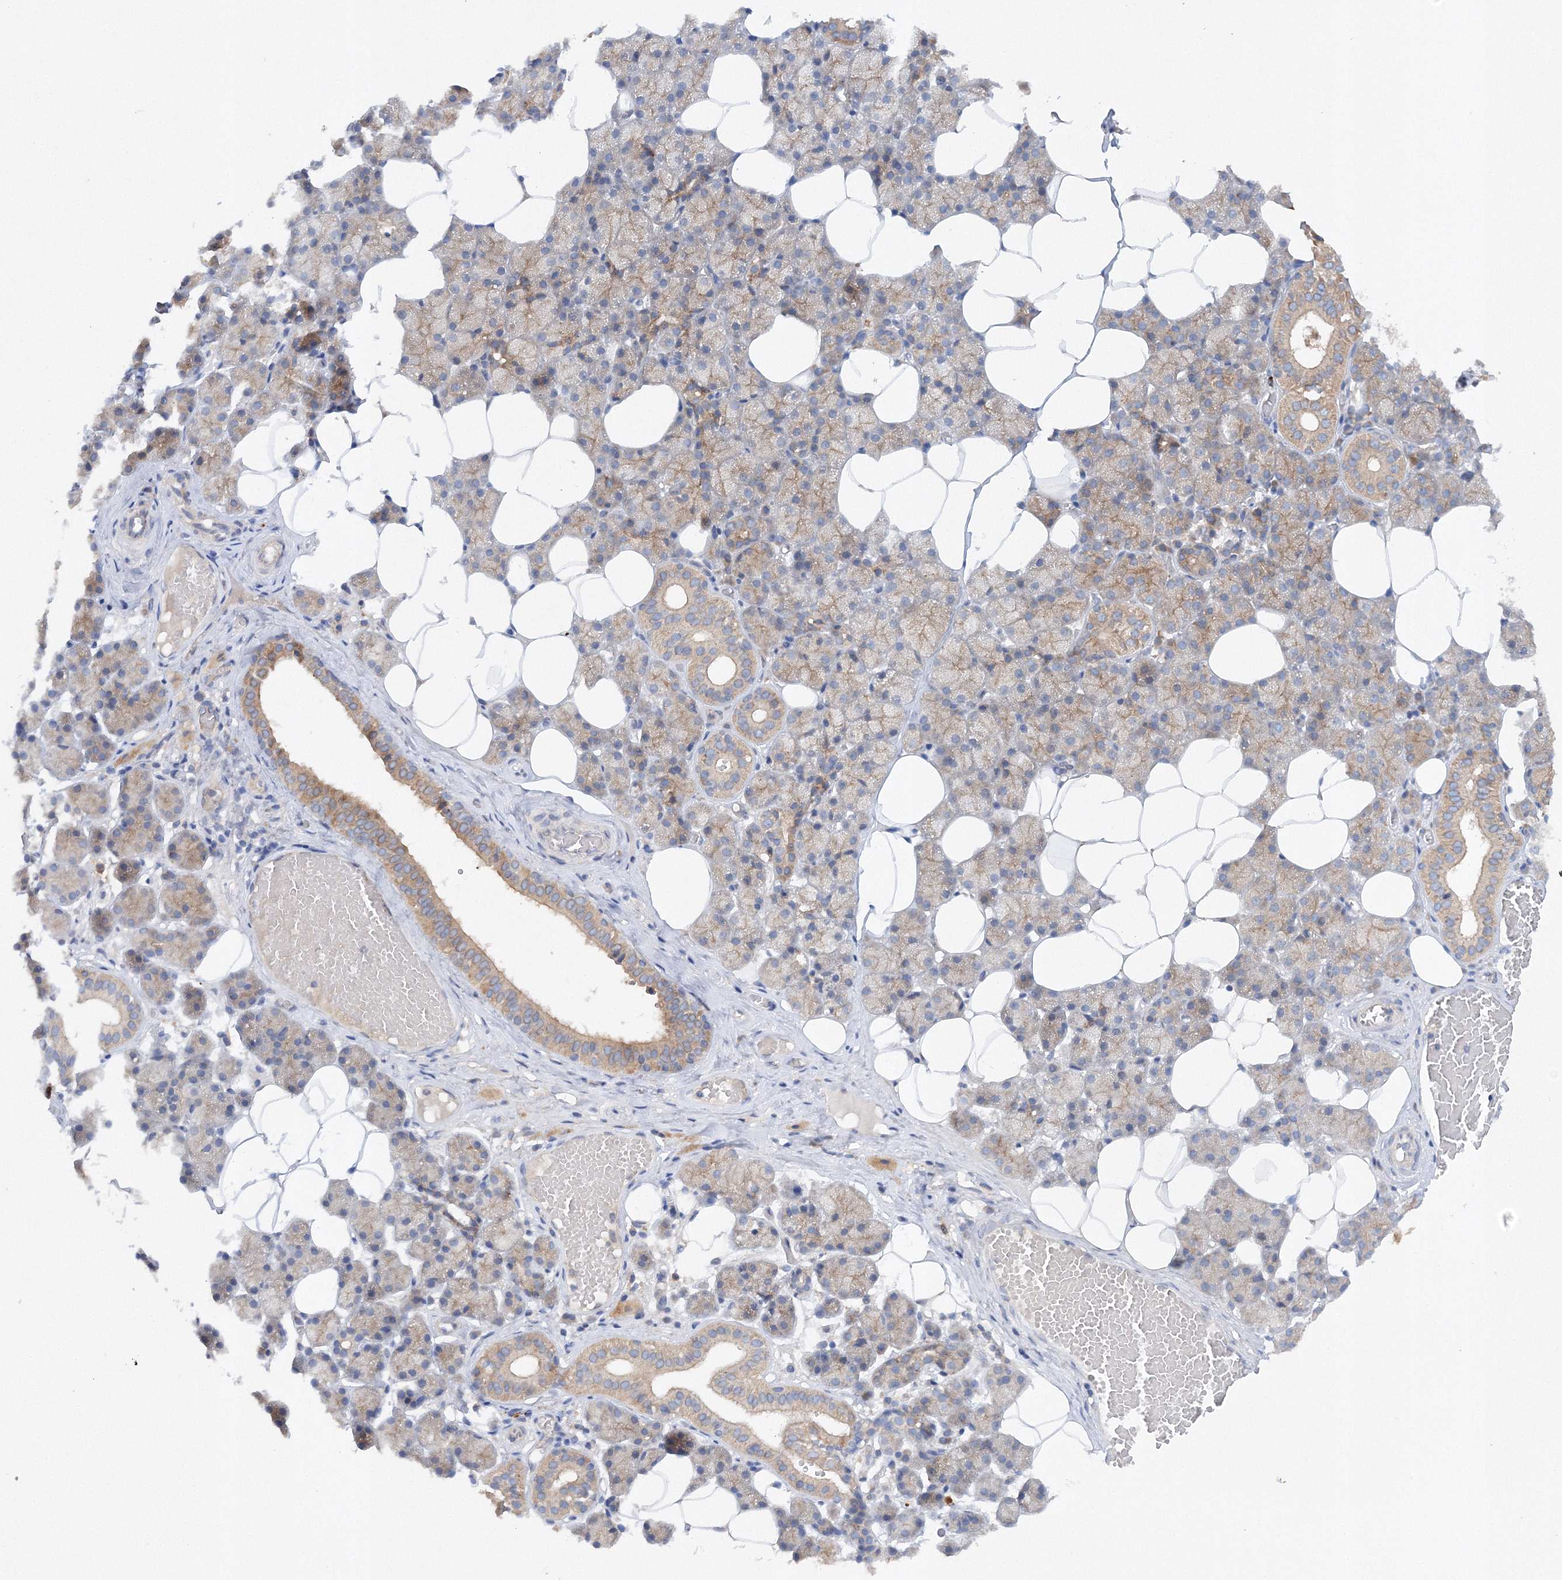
{"staining": {"intensity": "moderate", "quantity": "<25%", "location": "cytoplasmic/membranous"}, "tissue": "salivary gland", "cell_type": "Glandular cells", "image_type": "normal", "snomed": [{"axis": "morphology", "description": "Normal tissue, NOS"}, {"axis": "topography", "description": "Salivary gland"}], "caption": "Brown immunohistochemical staining in benign human salivary gland displays moderate cytoplasmic/membranous staining in approximately <25% of glandular cells. (DAB IHC with brightfield microscopy, high magnification).", "gene": "SLC36A1", "patient": {"sex": "female", "age": 33}}